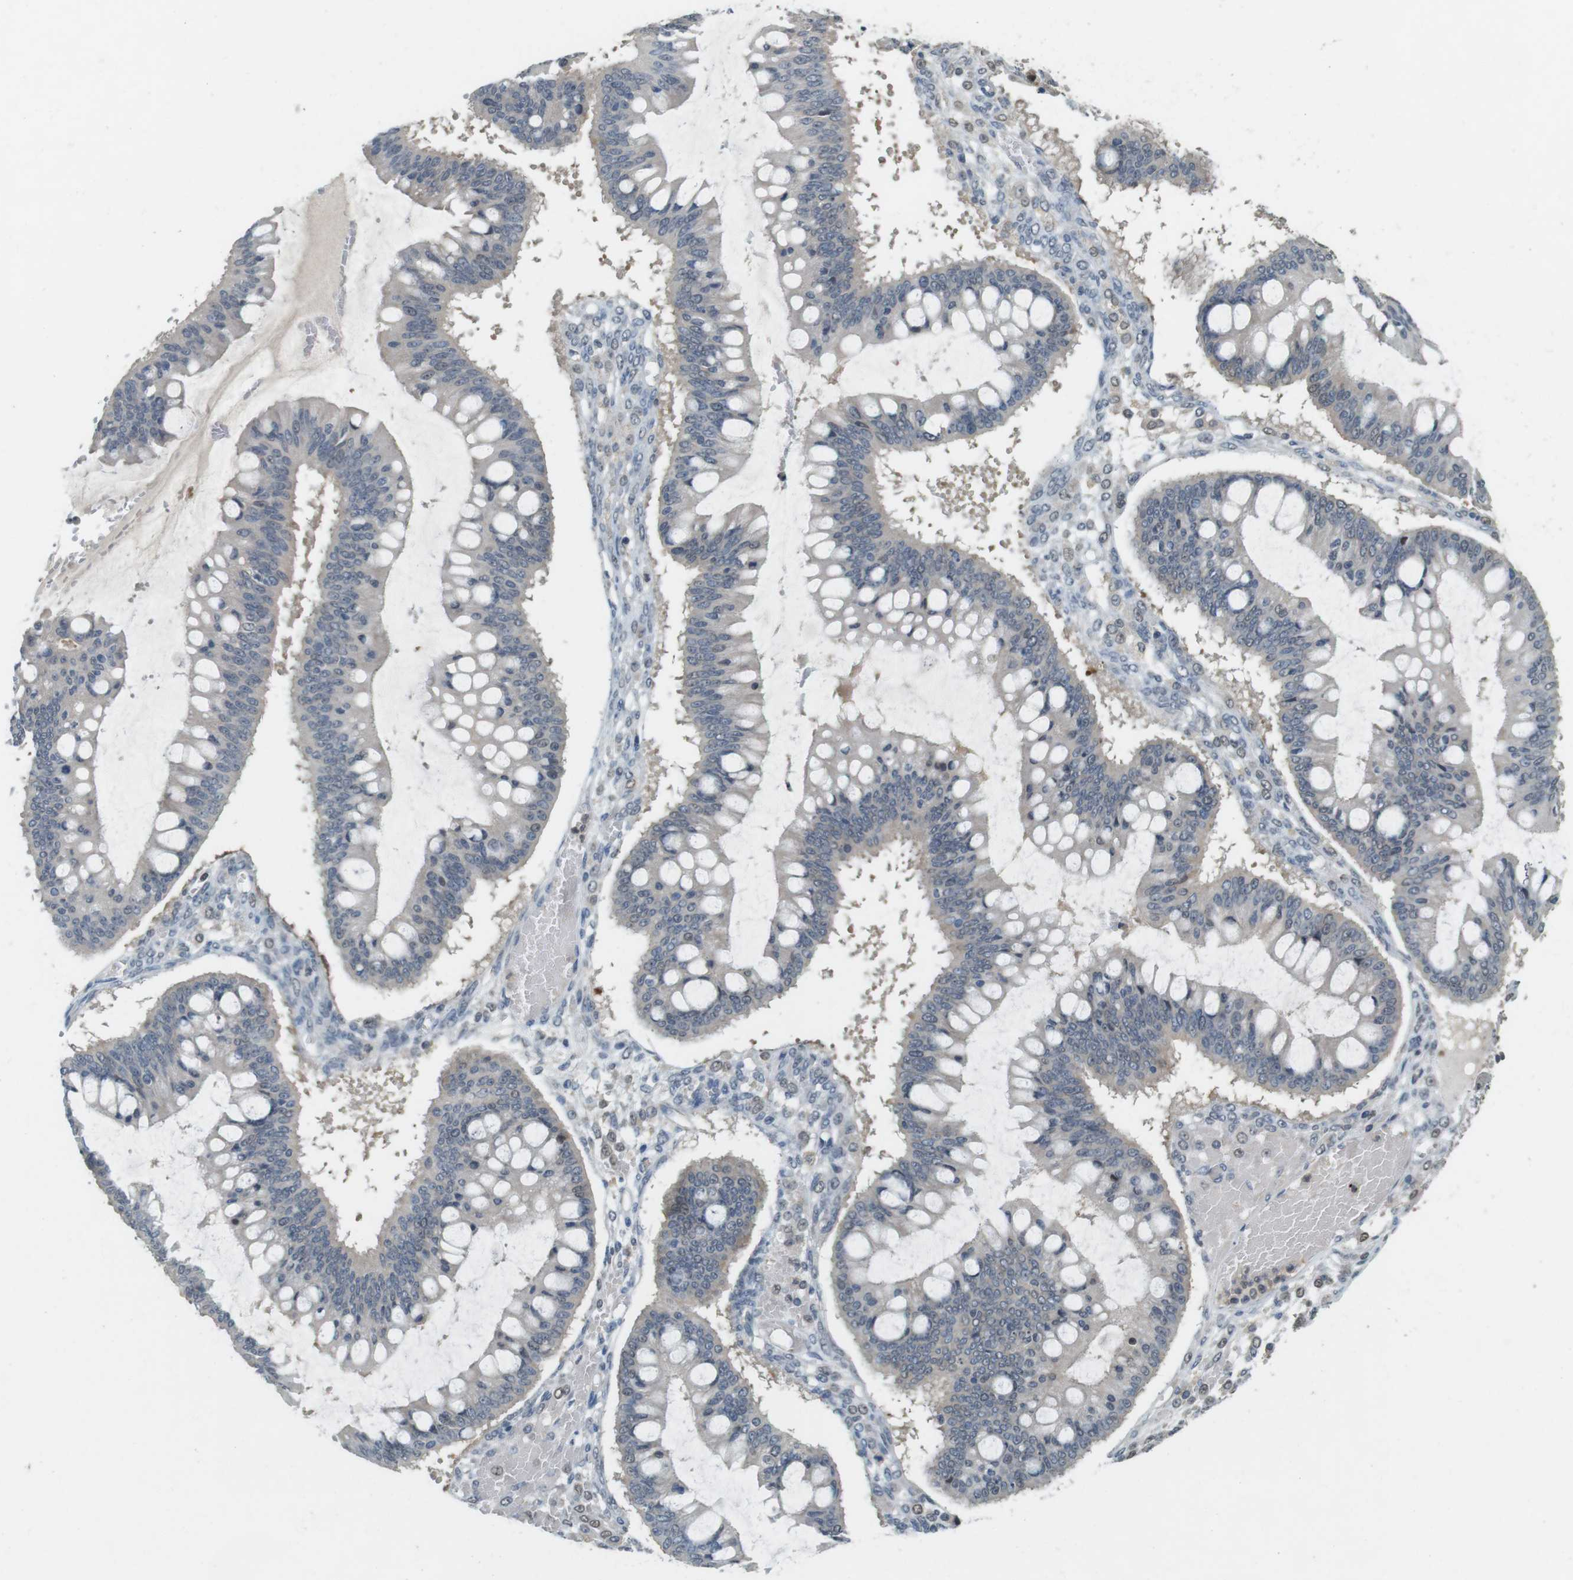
{"staining": {"intensity": "negative", "quantity": "none", "location": "none"}, "tissue": "ovarian cancer", "cell_type": "Tumor cells", "image_type": "cancer", "snomed": [{"axis": "morphology", "description": "Cystadenocarcinoma, mucinous, NOS"}, {"axis": "topography", "description": "Ovary"}], "caption": "Immunohistochemistry photomicrograph of human ovarian cancer stained for a protein (brown), which demonstrates no expression in tumor cells.", "gene": "CDK14", "patient": {"sex": "female", "age": 73}}